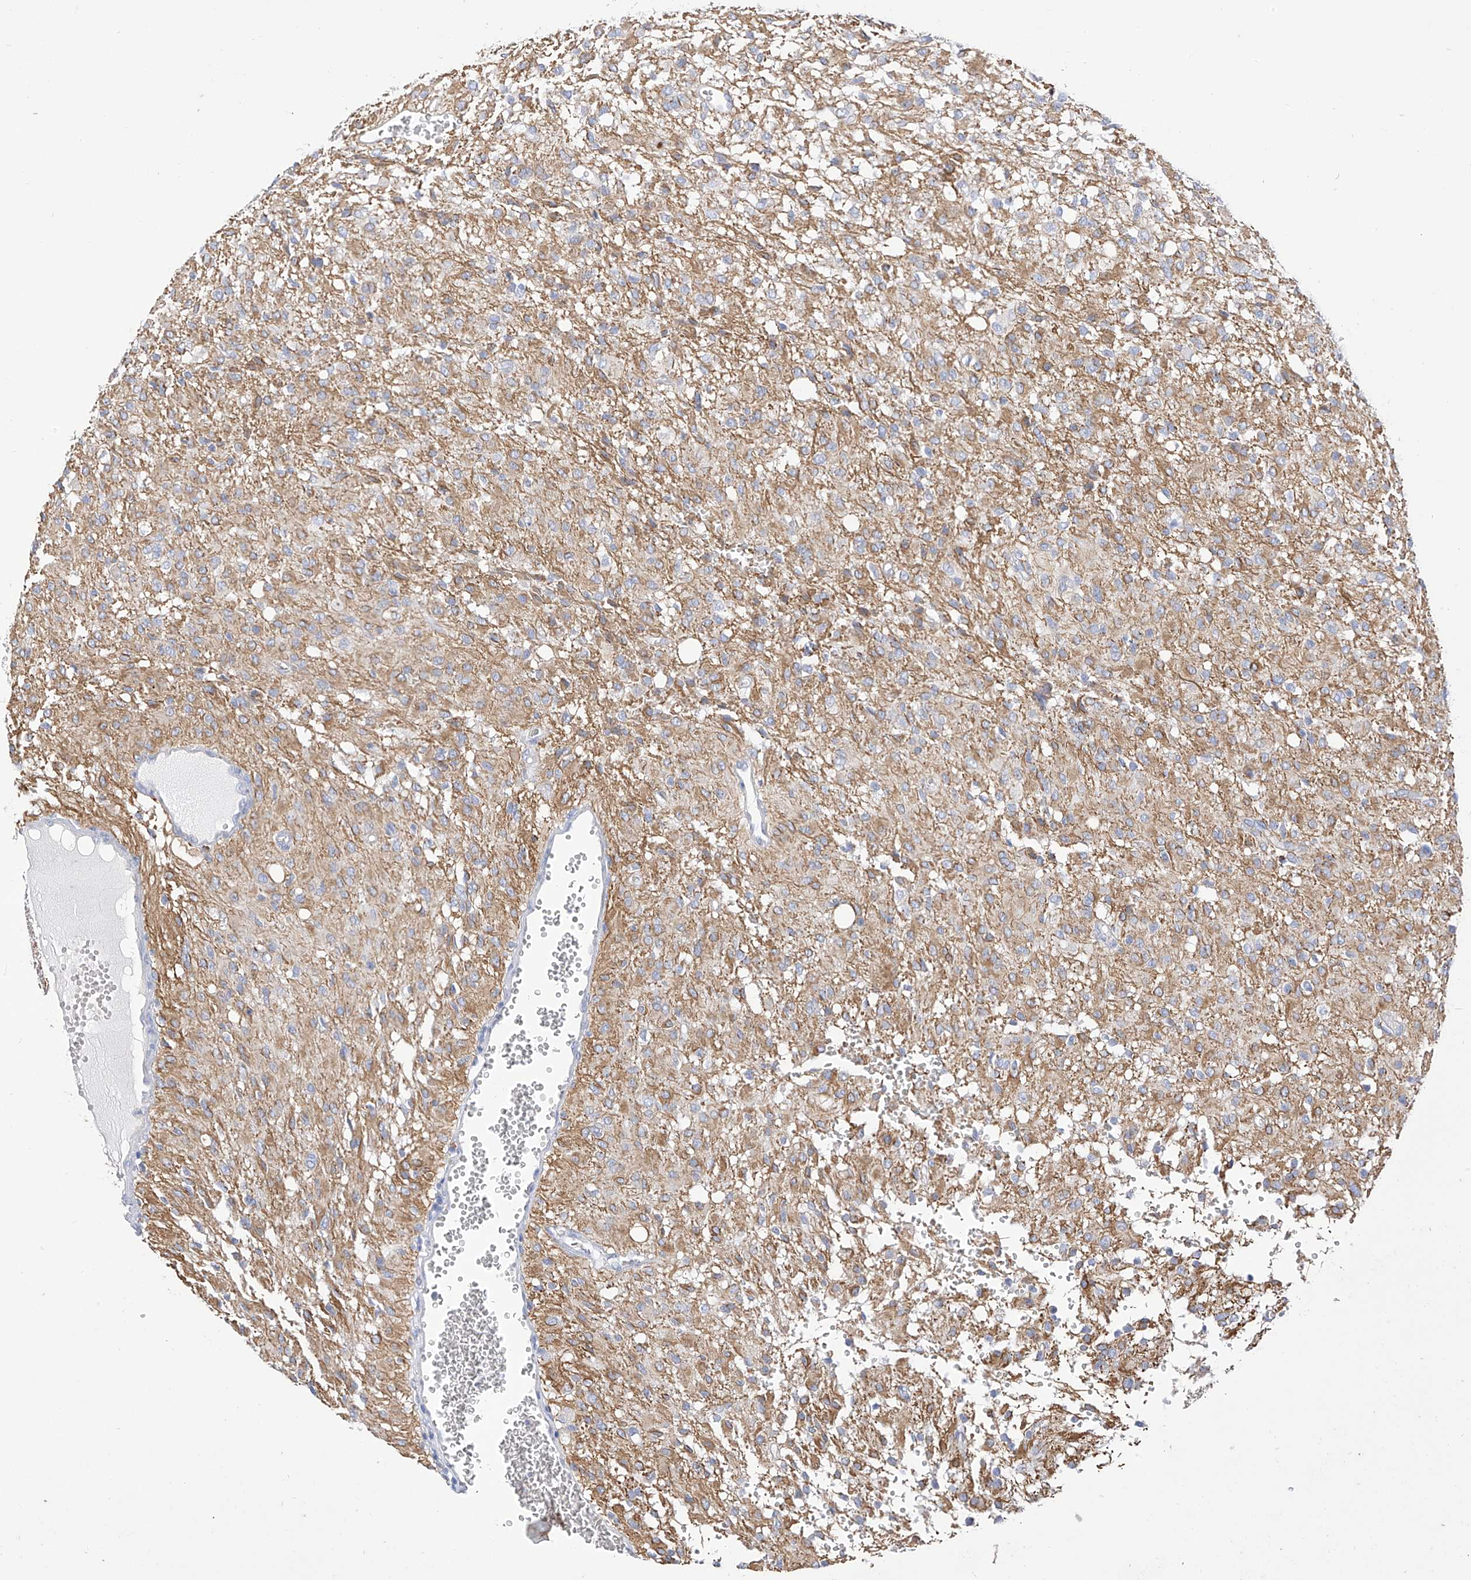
{"staining": {"intensity": "moderate", "quantity": "<25%", "location": "cytoplasmic/membranous"}, "tissue": "glioma", "cell_type": "Tumor cells", "image_type": "cancer", "snomed": [{"axis": "morphology", "description": "Glioma, malignant, High grade"}, {"axis": "topography", "description": "Brain"}], "caption": "Brown immunohistochemical staining in glioma demonstrates moderate cytoplasmic/membranous staining in approximately <25% of tumor cells.", "gene": "RASA2", "patient": {"sex": "female", "age": 59}}